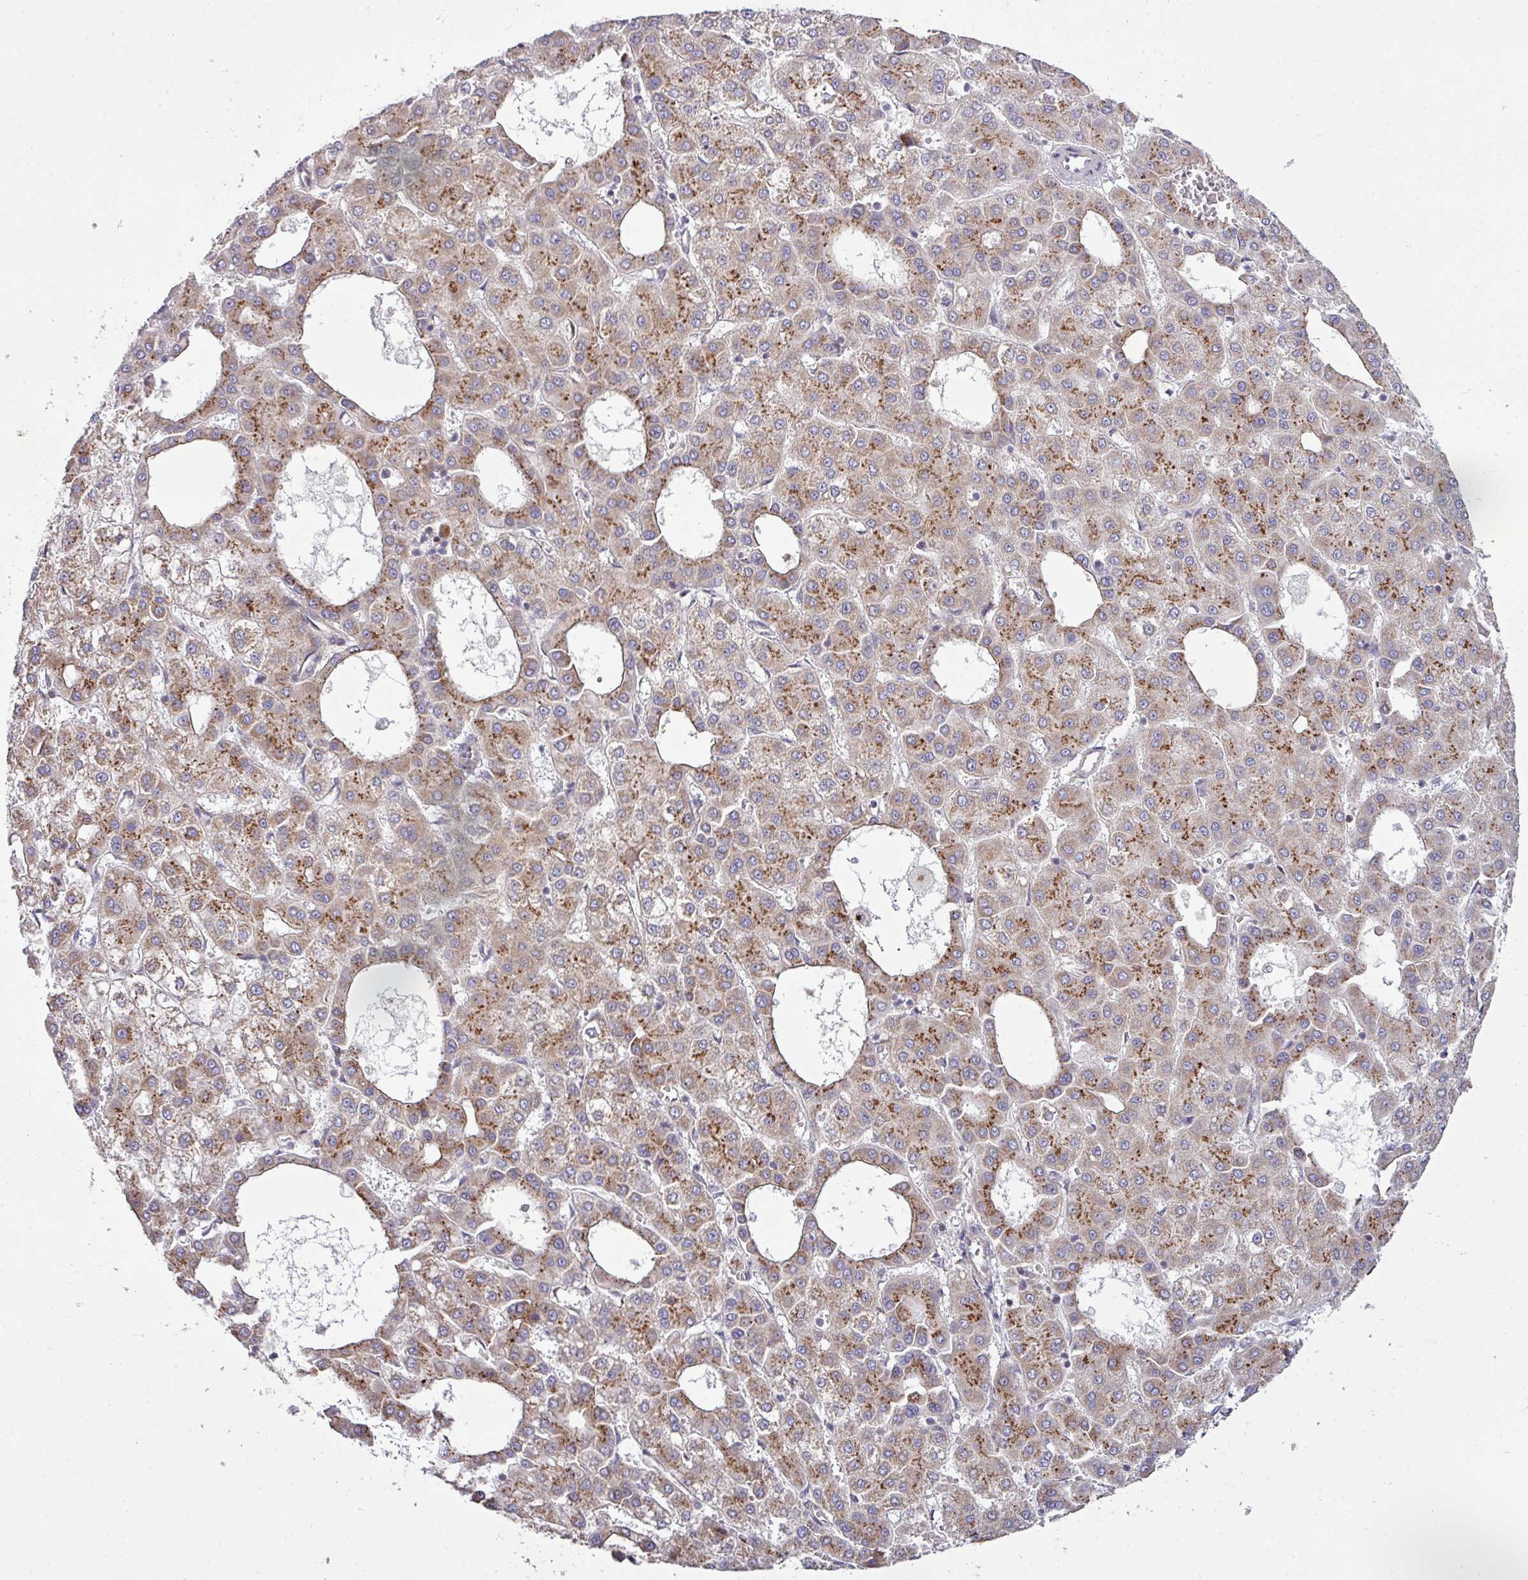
{"staining": {"intensity": "strong", "quantity": ">75%", "location": "cytoplasmic/membranous"}, "tissue": "liver cancer", "cell_type": "Tumor cells", "image_type": "cancer", "snomed": [{"axis": "morphology", "description": "Carcinoma, Hepatocellular, NOS"}, {"axis": "topography", "description": "Liver"}], "caption": "Immunohistochemistry (IHC) photomicrograph of human hepatocellular carcinoma (liver) stained for a protein (brown), which displays high levels of strong cytoplasmic/membranous positivity in about >75% of tumor cells.", "gene": "TIMMDC1", "patient": {"sex": "male", "age": 47}}